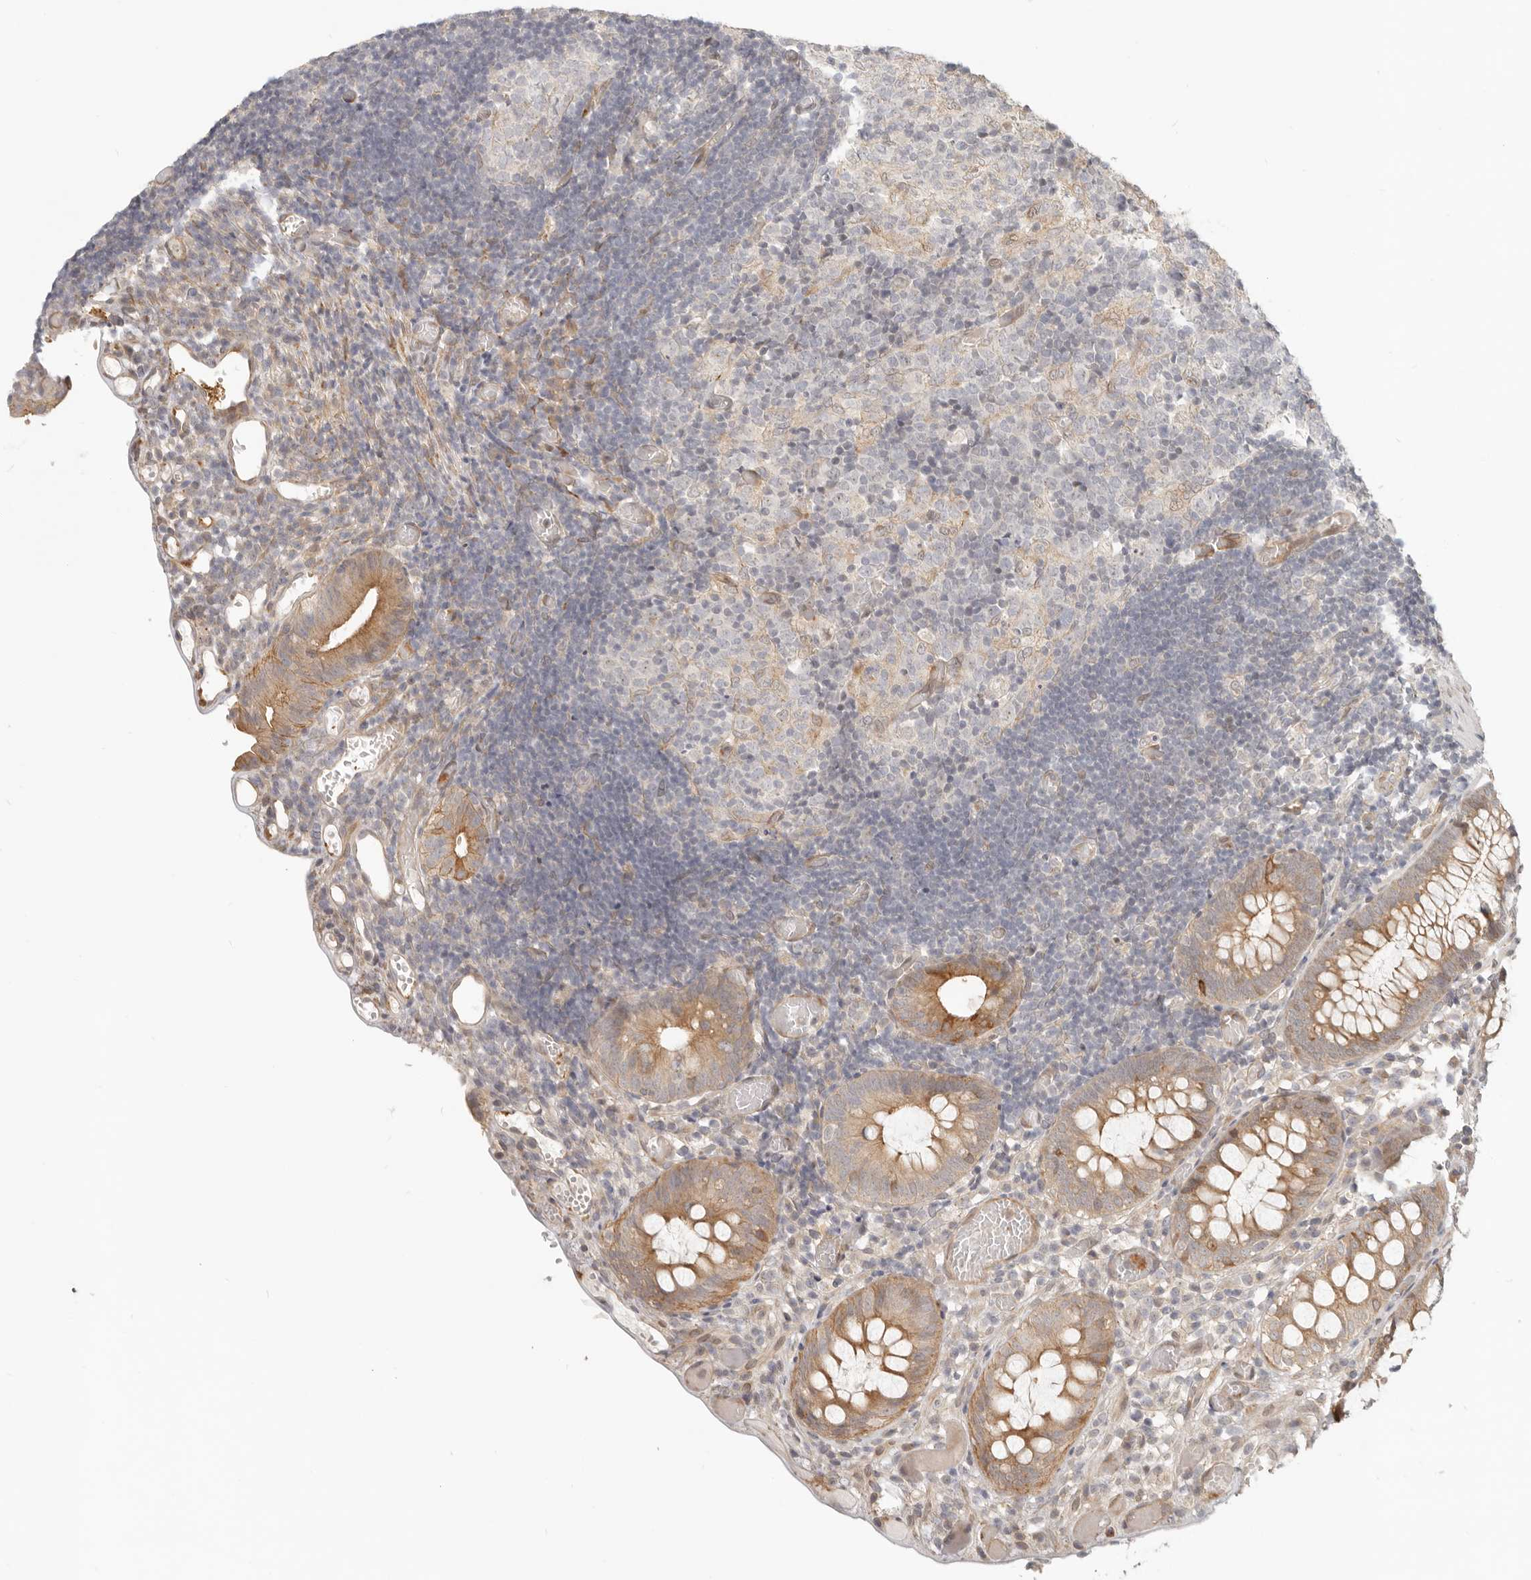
{"staining": {"intensity": "moderate", "quantity": ">75%", "location": "cytoplasmic/membranous"}, "tissue": "colon", "cell_type": "Endothelial cells", "image_type": "normal", "snomed": [{"axis": "morphology", "description": "Normal tissue, NOS"}, {"axis": "topography", "description": "Colon"}], "caption": "This image demonstrates immunohistochemistry staining of benign human colon, with medium moderate cytoplasmic/membranous staining in approximately >75% of endothelial cells.", "gene": "TUFT1", "patient": {"sex": "male", "age": 14}}